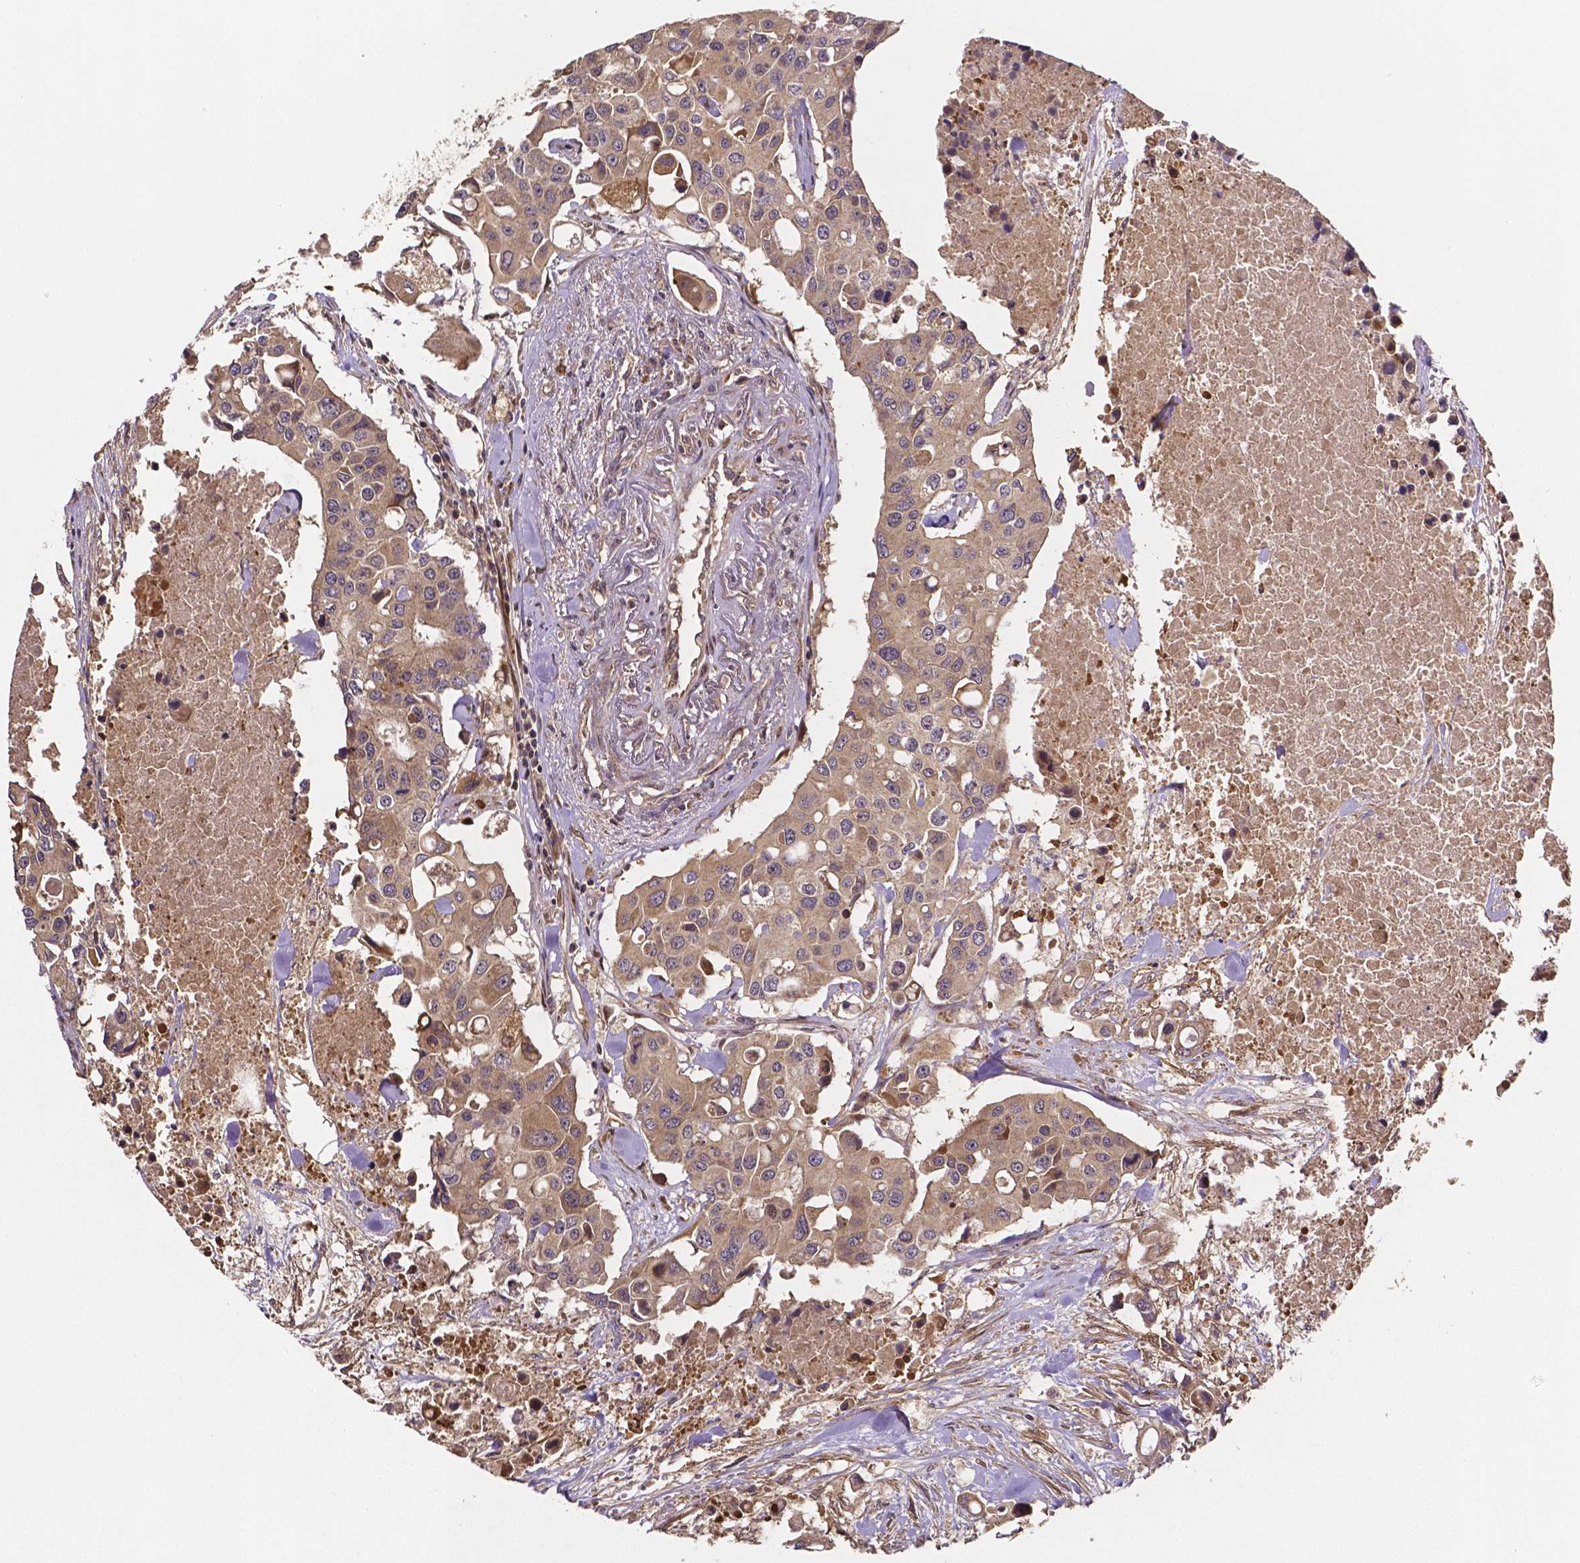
{"staining": {"intensity": "weak", "quantity": ">75%", "location": "cytoplasmic/membranous"}, "tissue": "colorectal cancer", "cell_type": "Tumor cells", "image_type": "cancer", "snomed": [{"axis": "morphology", "description": "Adenocarcinoma, NOS"}, {"axis": "topography", "description": "Colon"}], "caption": "Protein expression analysis of human colorectal cancer (adenocarcinoma) reveals weak cytoplasmic/membranous expression in approximately >75% of tumor cells. The protein is shown in brown color, while the nuclei are stained blue.", "gene": "RNF123", "patient": {"sex": "male", "age": 77}}